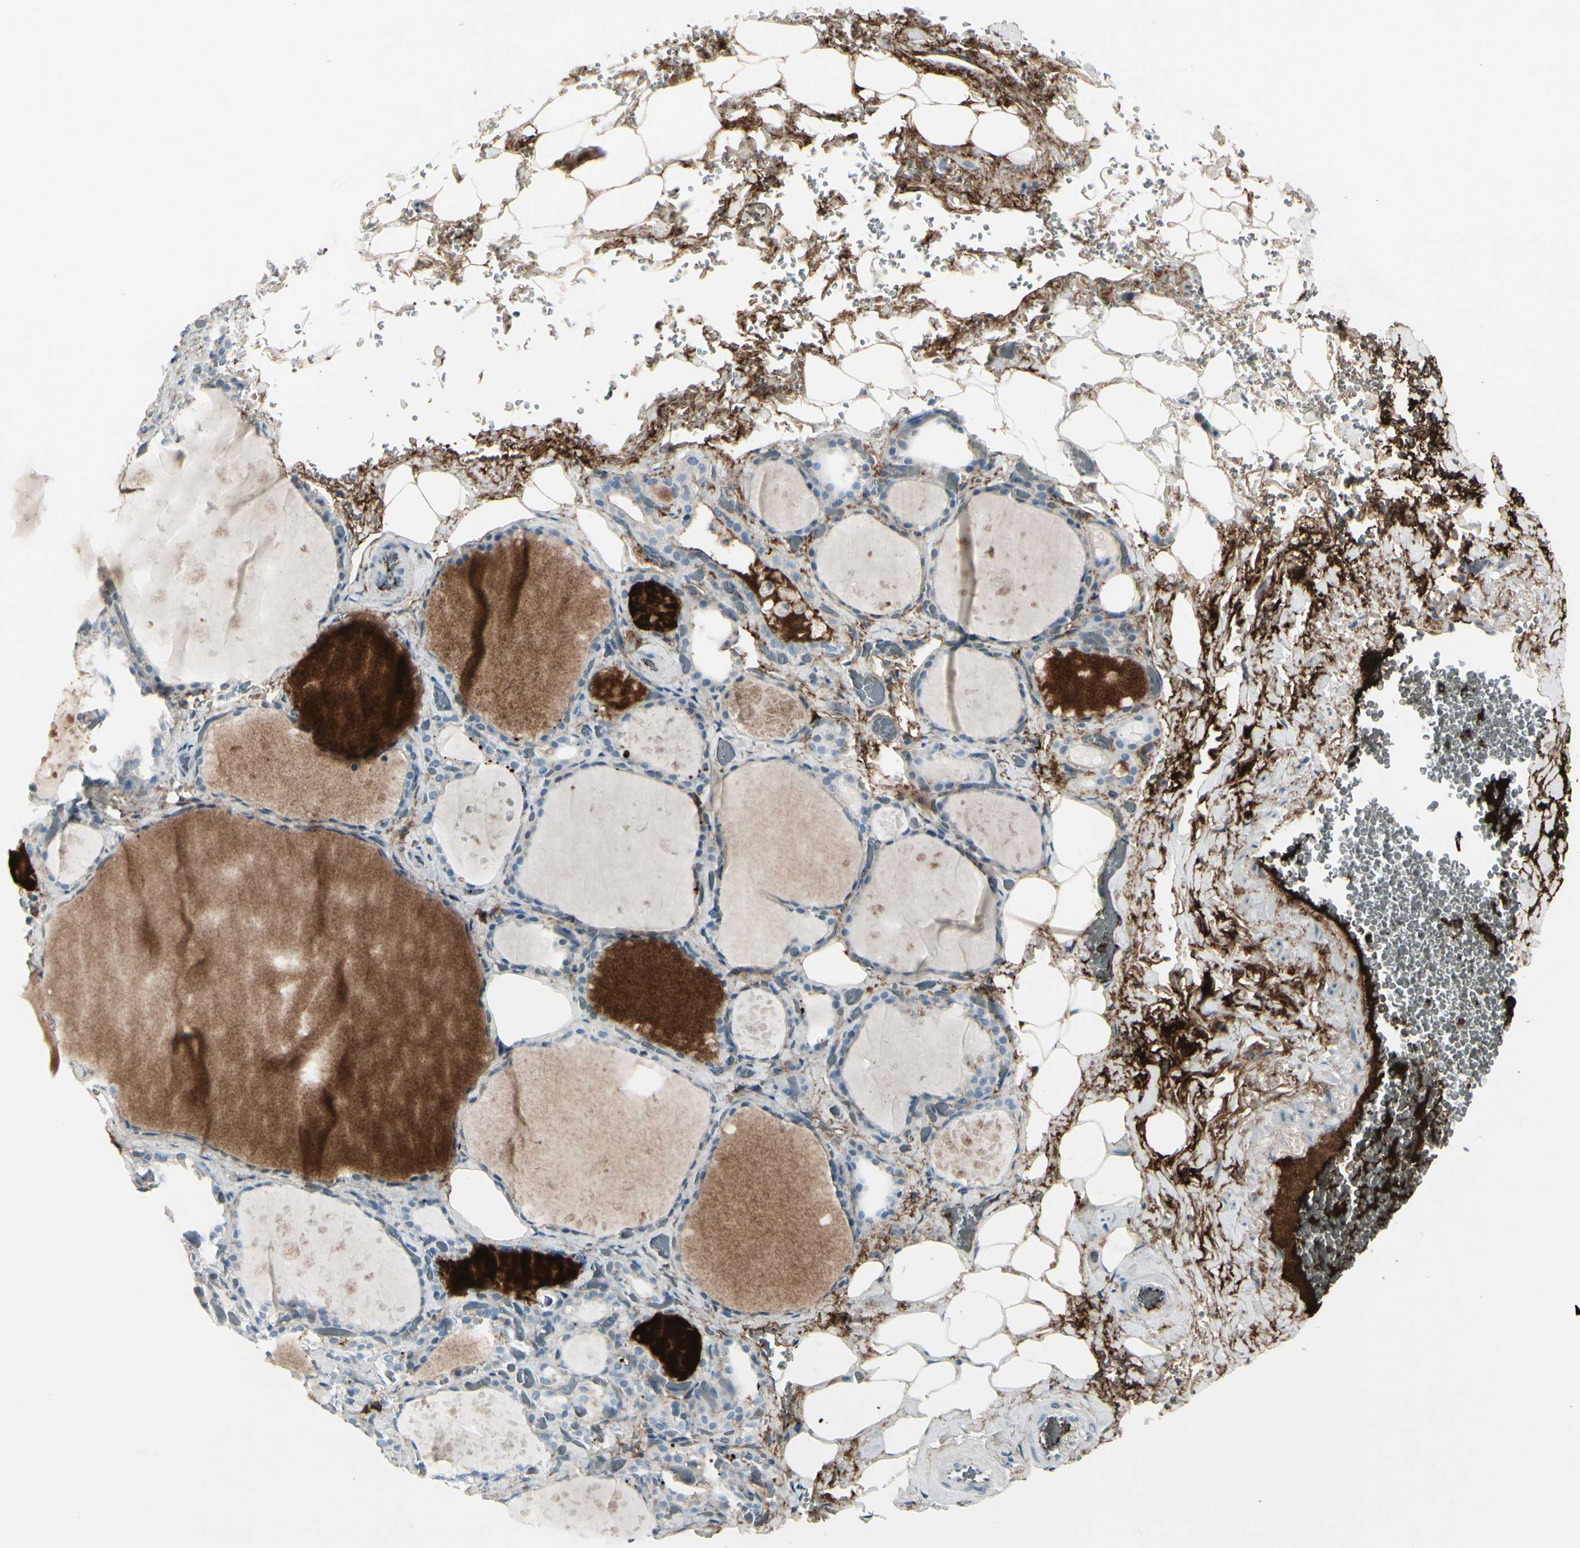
{"staining": {"intensity": "negative", "quantity": "none", "location": "none"}, "tissue": "thyroid gland", "cell_type": "Glandular cells", "image_type": "normal", "snomed": [{"axis": "morphology", "description": "Normal tissue, NOS"}, {"axis": "topography", "description": "Thyroid gland"}], "caption": "Immunohistochemical staining of normal thyroid gland demonstrates no significant staining in glandular cells. Brightfield microscopy of IHC stained with DAB (3,3'-diaminobenzidine) (brown) and hematoxylin (blue), captured at high magnification.", "gene": "IGHG1", "patient": {"sex": "male", "age": 61}}